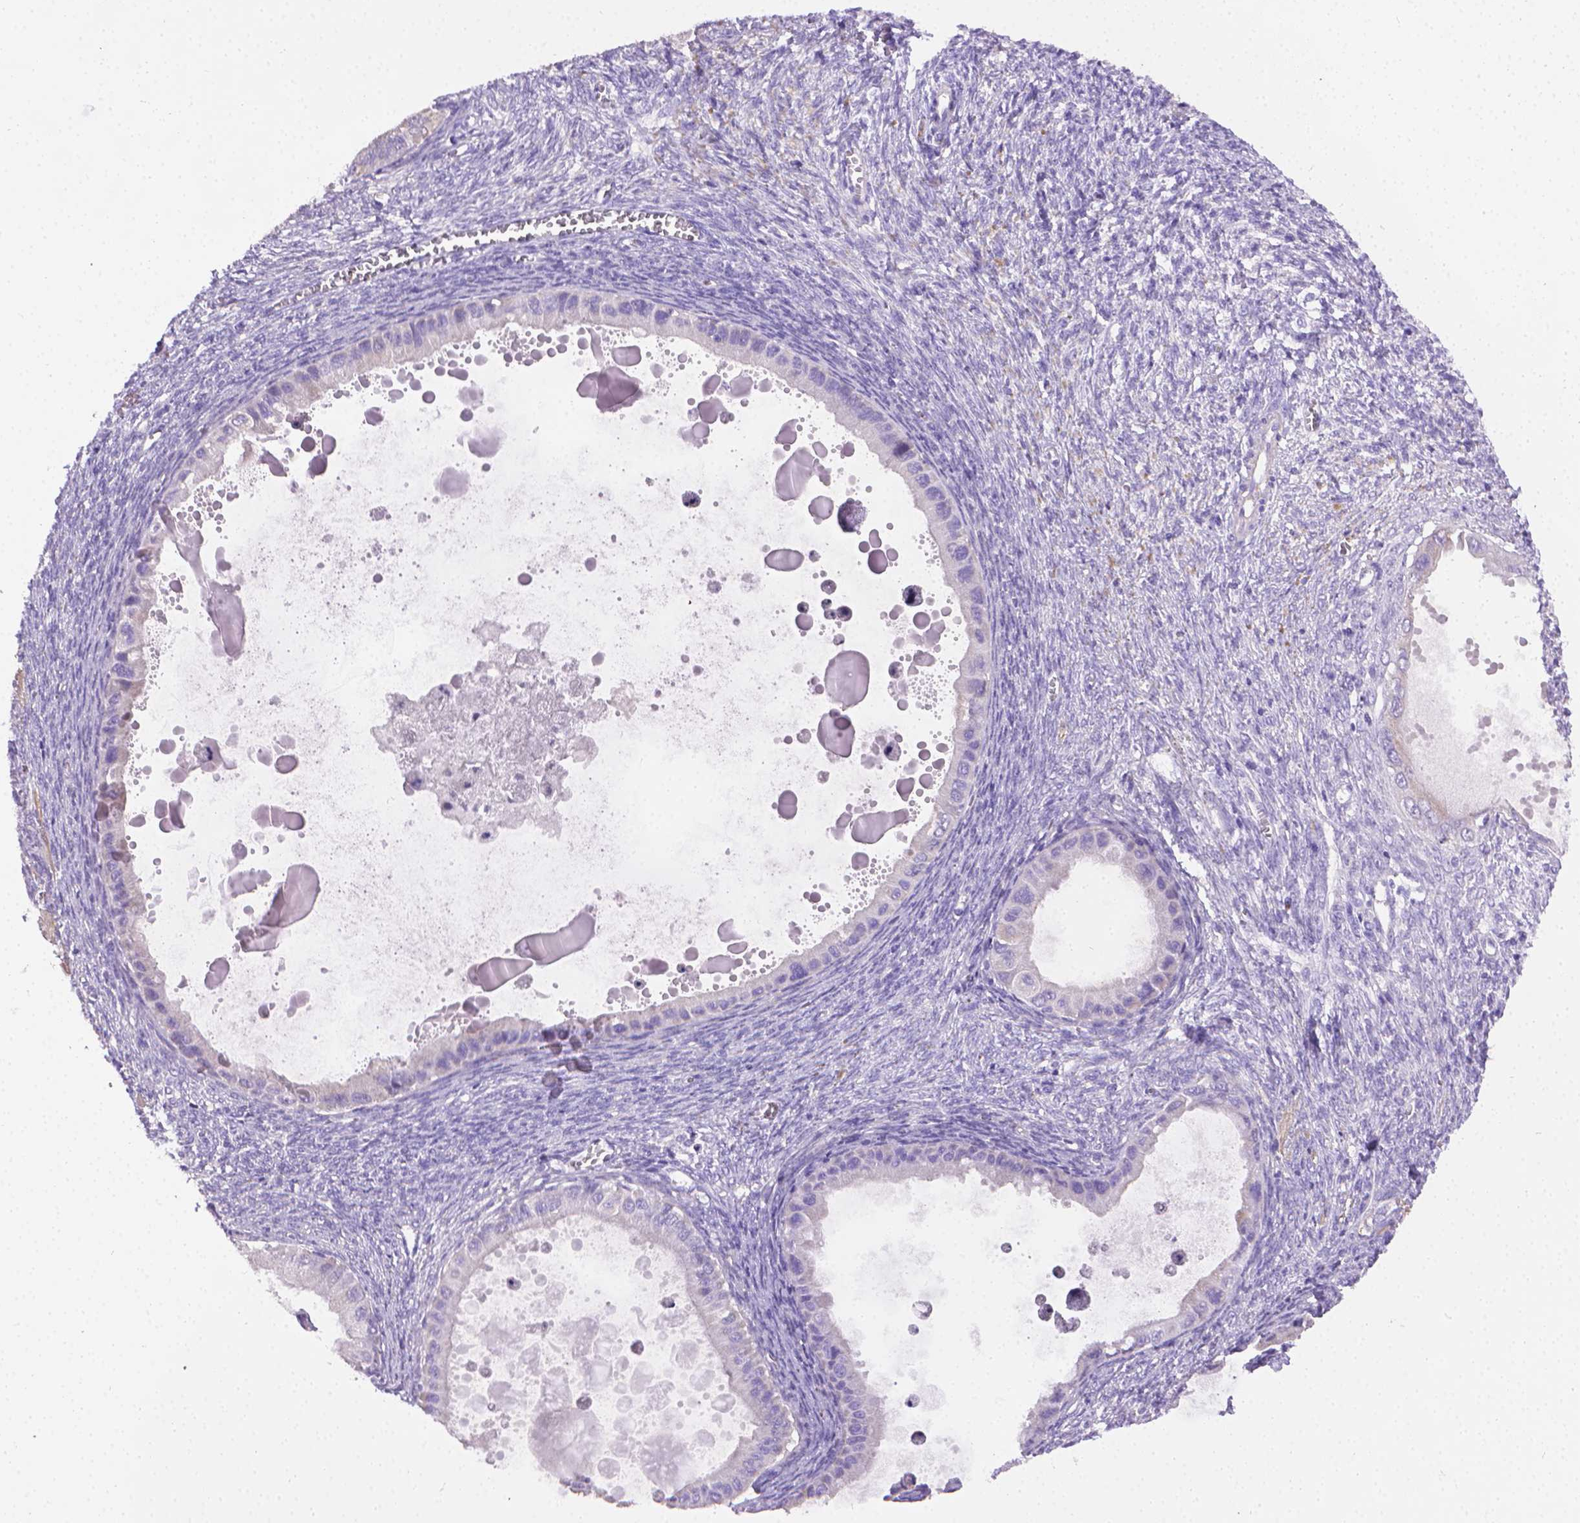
{"staining": {"intensity": "negative", "quantity": "none", "location": "none"}, "tissue": "ovarian cancer", "cell_type": "Tumor cells", "image_type": "cancer", "snomed": [{"axis": "morphology", "description": "Cystadenocarcinoma, mucinous, NOS"}, {"axis": "topography", "description": "Ovary"}], "caption": "Micrograph shows no protein positivity in tumor cells of ovarian cancer tissue. Brightfield microscopy of IHC stained with DAB (3,3'-diaminobenzidine) (brown) and hematoxylin (blue), captured at high magnification.", "gene": "PNMA2", "patient": {"sex": "female", "age": 64}}